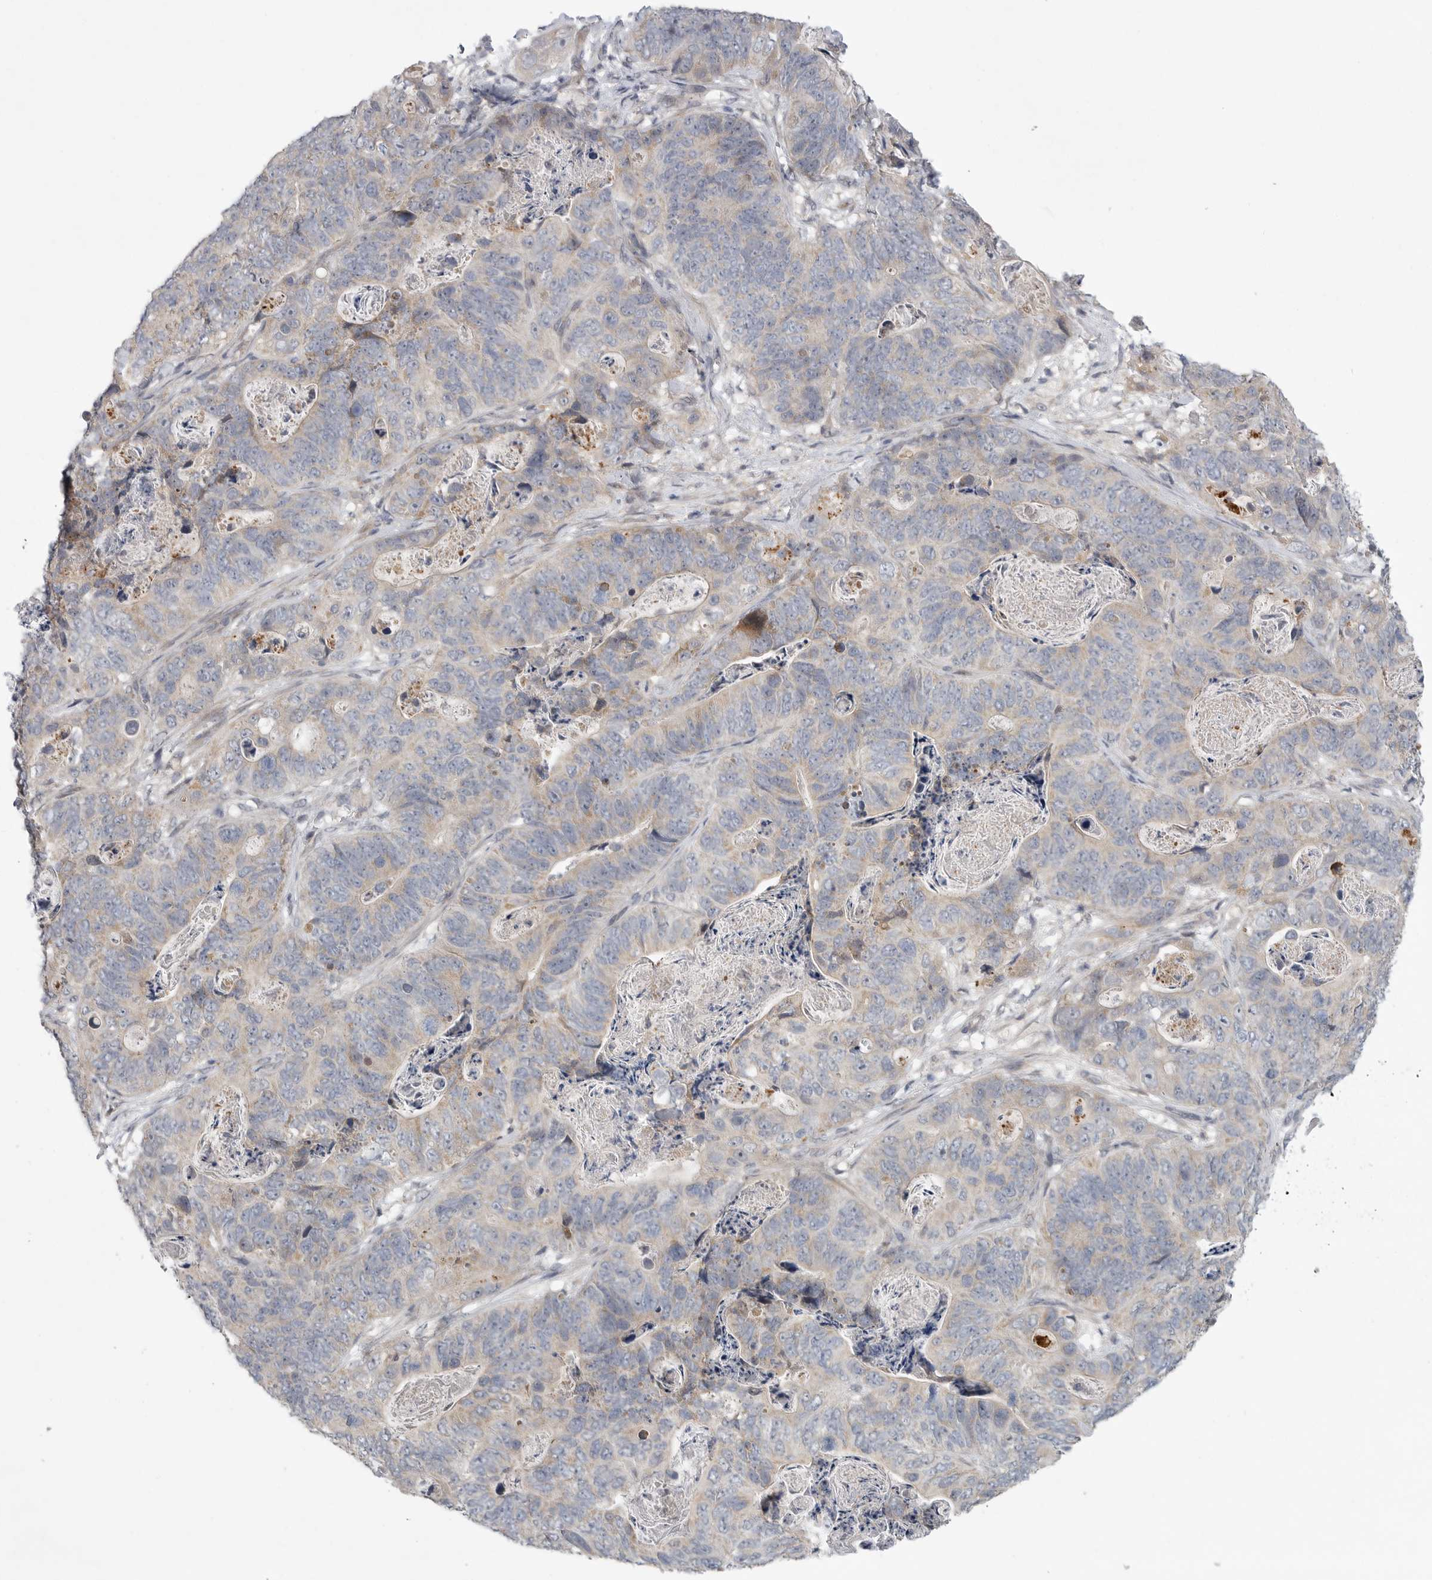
{"staining": {"intensity": "weak", "quantity": "25%-75%", "location": "cytoplasmic/membranous"}, "tissue": "stomach cancer", "cell_type": "Tumor cells", "image_type": "cancer", "snomed": [{"axis": "morphology", "description": "Normal tissue, NOS"}, {"axis": "morphology", "description": "Adenocarcinoma, NOS"}, {"axis": "topography", "description": "Stomach"}], "caption": "This is a photomicrograph of IHC staining of adenocarcinoma (stomach), which shows weak staining in the cytoplasmic/membranous of tumor cells.", "gene": "FBXO43", "patient": {"sex": "female", "age": 89}}